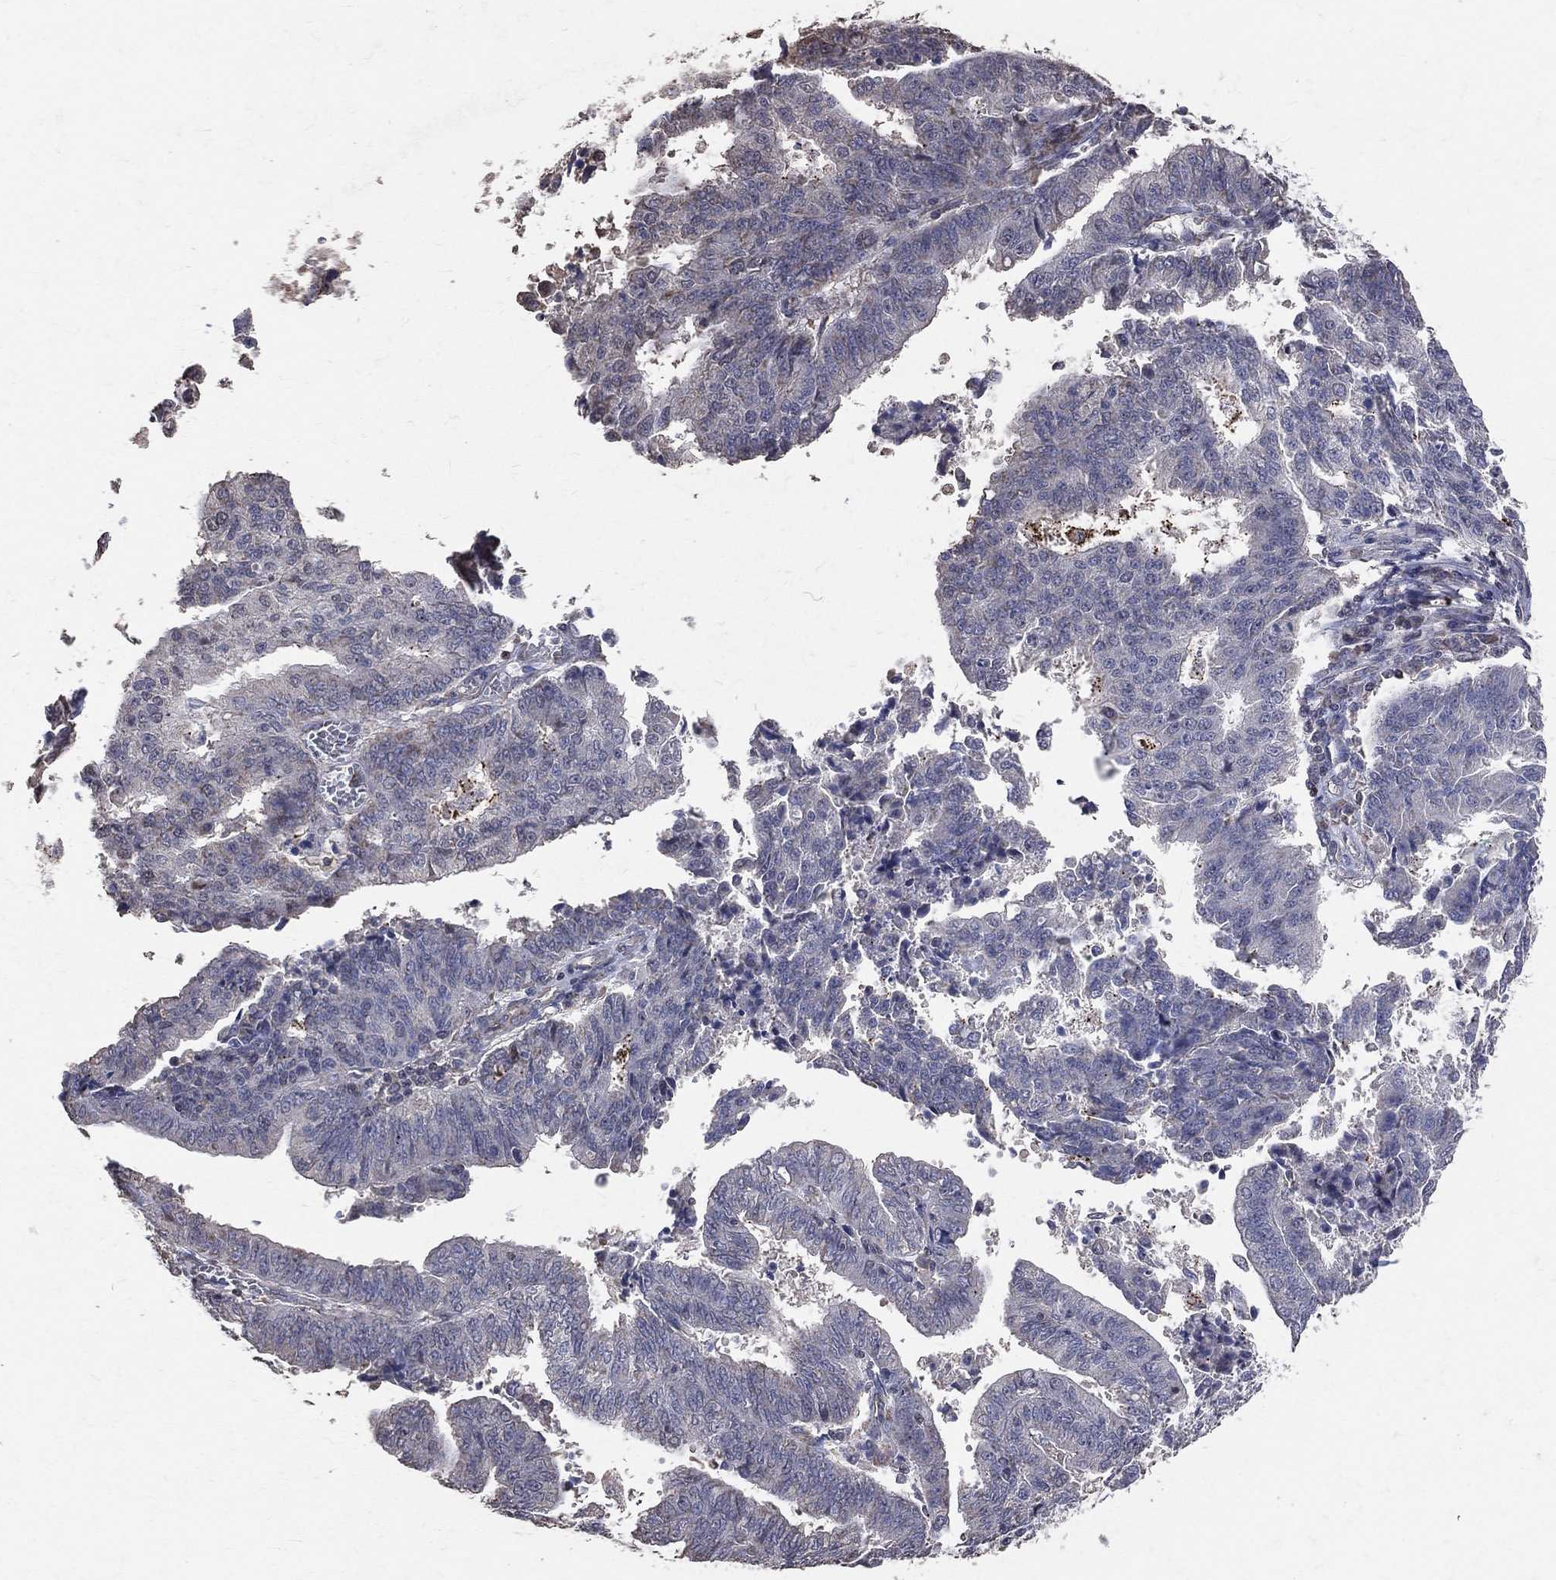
{"staining": {"intensity": "negative", "quantity": "none", "location": "none"}, "tissue": "endometrial cancer", "cell_type": "Tumor cells", "image_type": "cancer", "snomed": [{"axis": "morphology", "description": "Adenocarcinoma, NOS"}, {"axis": "topography", "description": "Endometrium"}], "caption": "A high-resolution histopathology image shows immunohistochemistry staining of endometrial cancer (adenocarcinoma), which exhibits no significant staining in tumor cells.", "gene": "LY6K", "patient": {"sex": "female", "age": 82}}